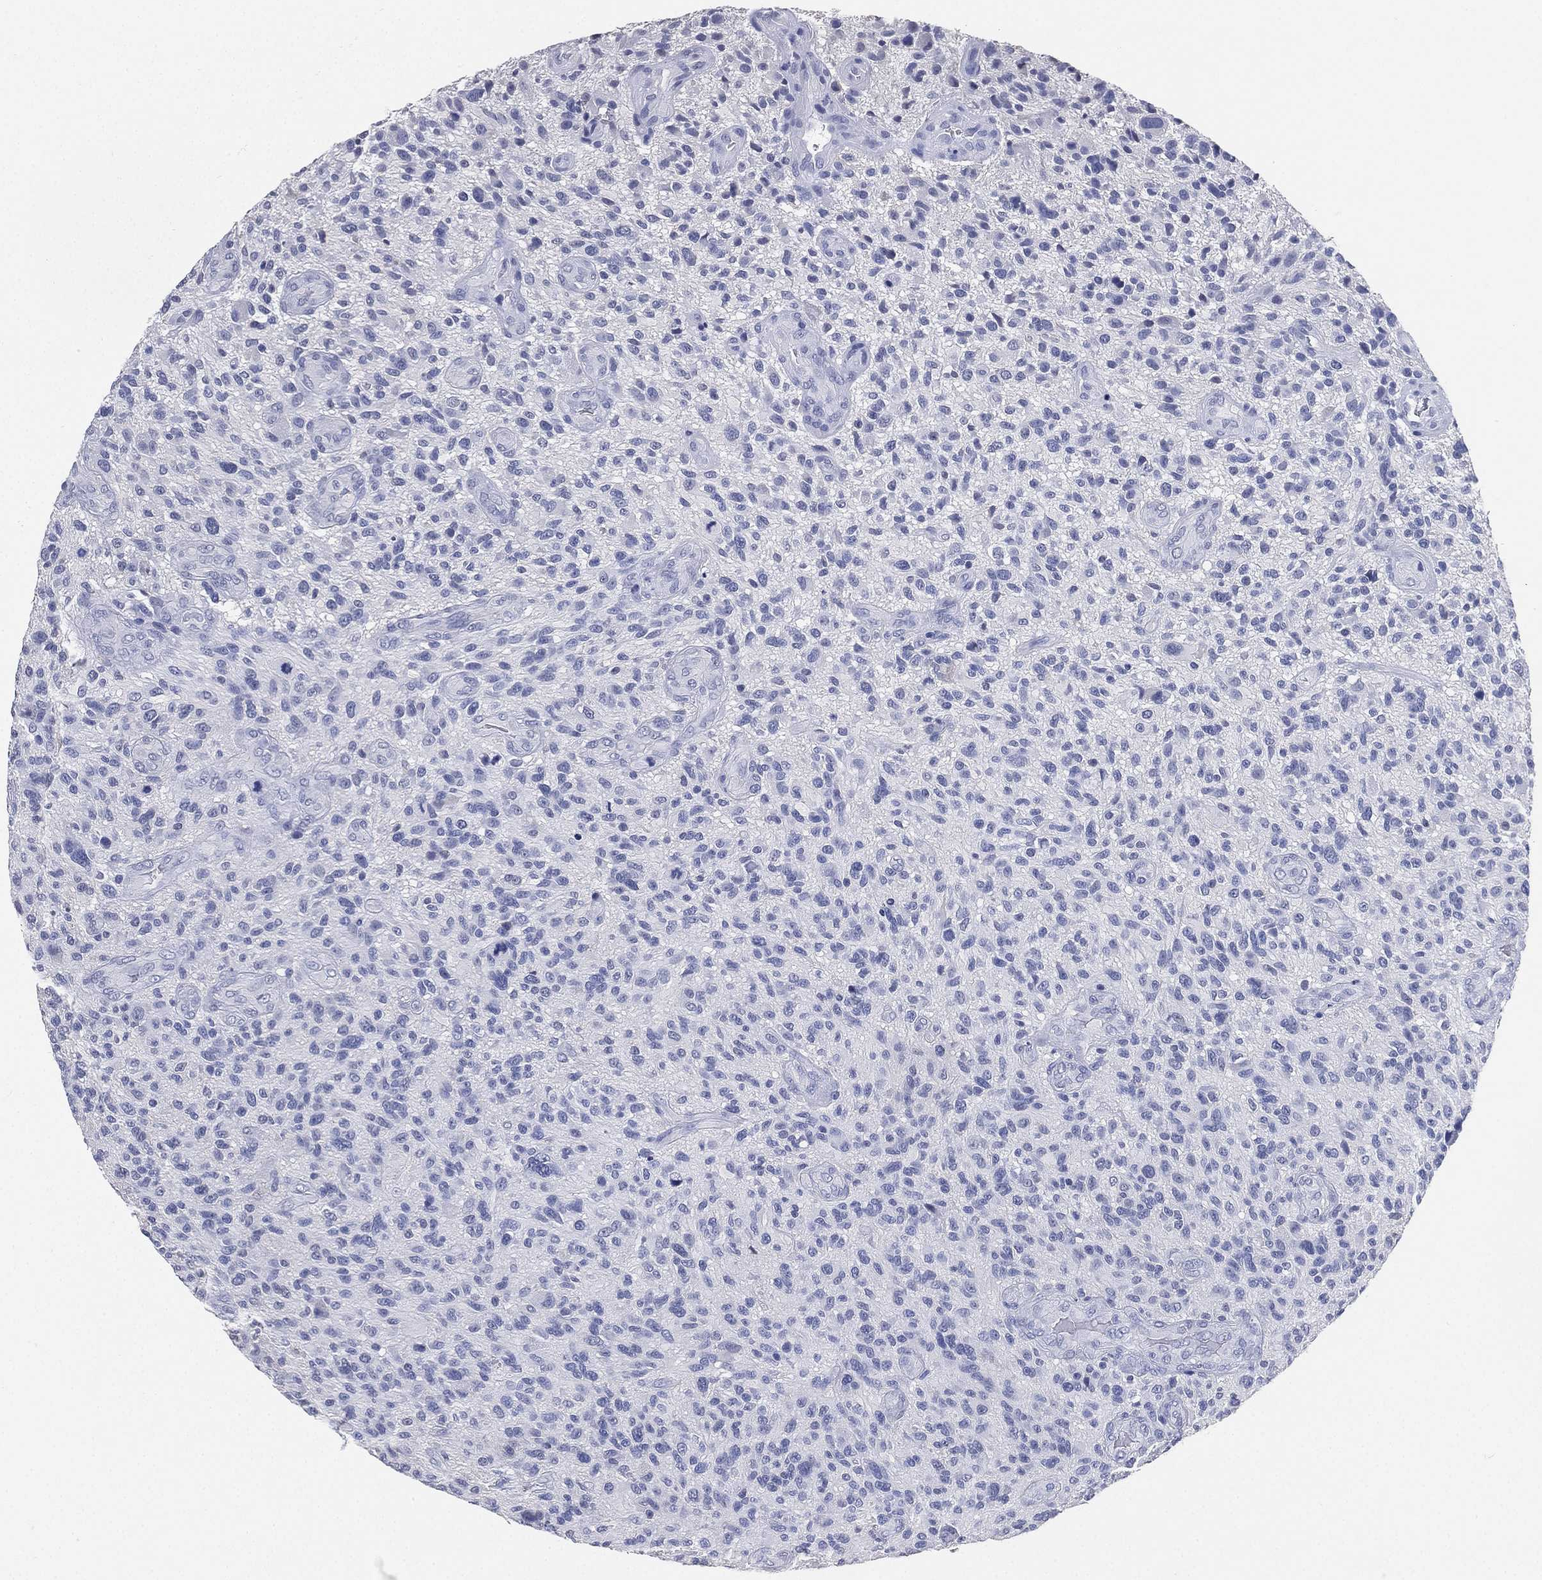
{"staining": {"intensity": "negative", "quantity": "none", "location": "none"}, "tissue": "glioma", "cell_type": "Tumor cells", "image_type": "cancer", "snomed": [{"axis": "morphology", "description": "Glioma, malignant, High grade"}, {"axis": "topography", "description": "Brain"}], "caption": "Malignant glioma (high-grade) was stained to show a protein in brown. There is no significant expression in tumor cells.", "gene": "IYD", "patient": {"sex": "male", "age": 47}}